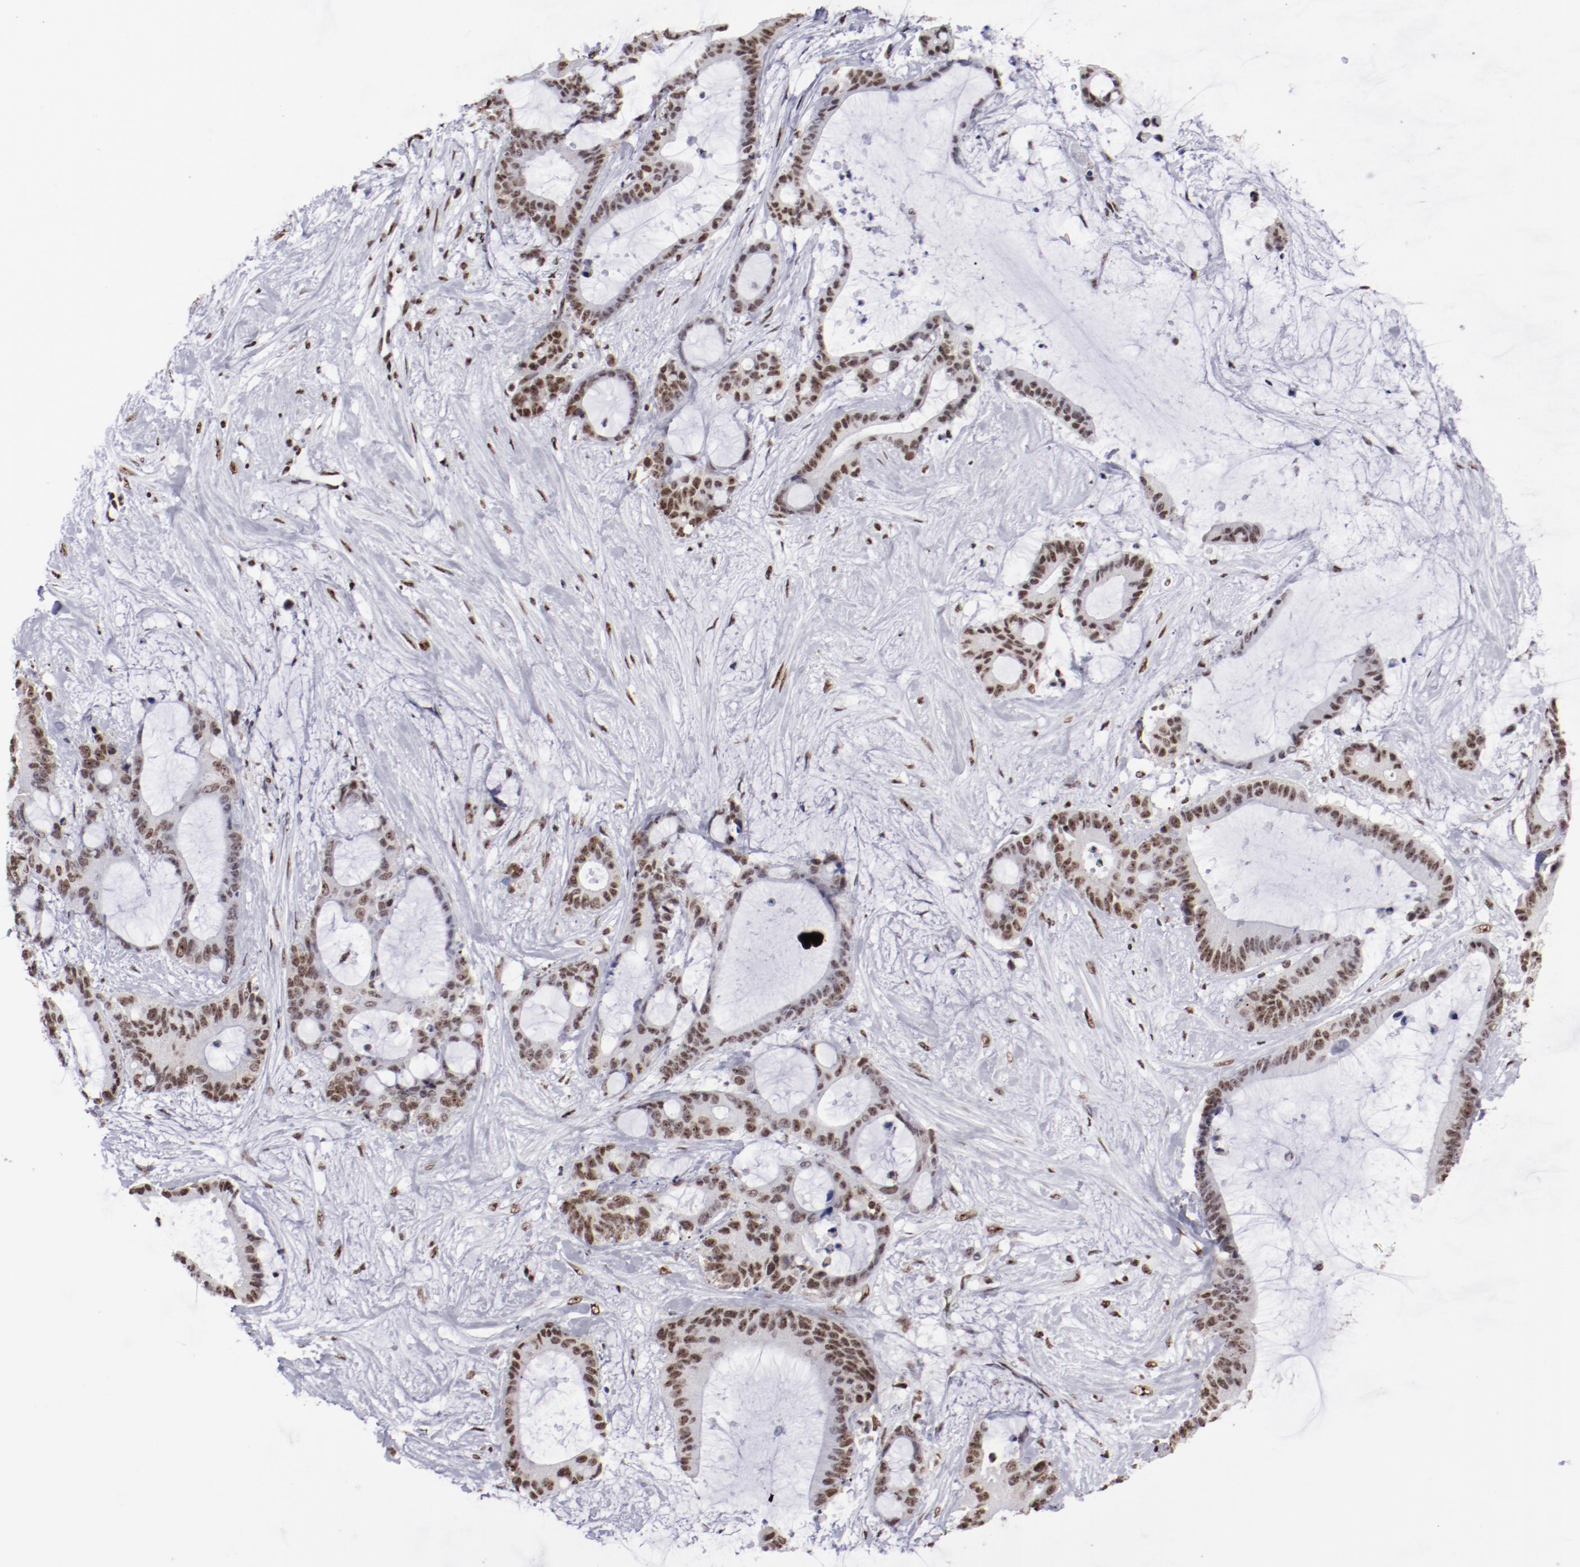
{"staining": {"intensity": "strong", "quantity": ">75%", "location": "nuclear"}, "tissue": "liver cancer", "cell_type": "Tumor cells", "image_type": "cancer", "snomed": [{"axis": "morphology", "description": "Cholangiocarcinoma"}, {"axis": "topography", "description": "Liver"}], "caption": "A histopathology image of human cholangiocarcinoma (liver) stained for a protein displays strong nuclear brown staining in tumor cells.", "gene": "HNRNPA2B1", "patient": {"sex": "female", "age": 73}}